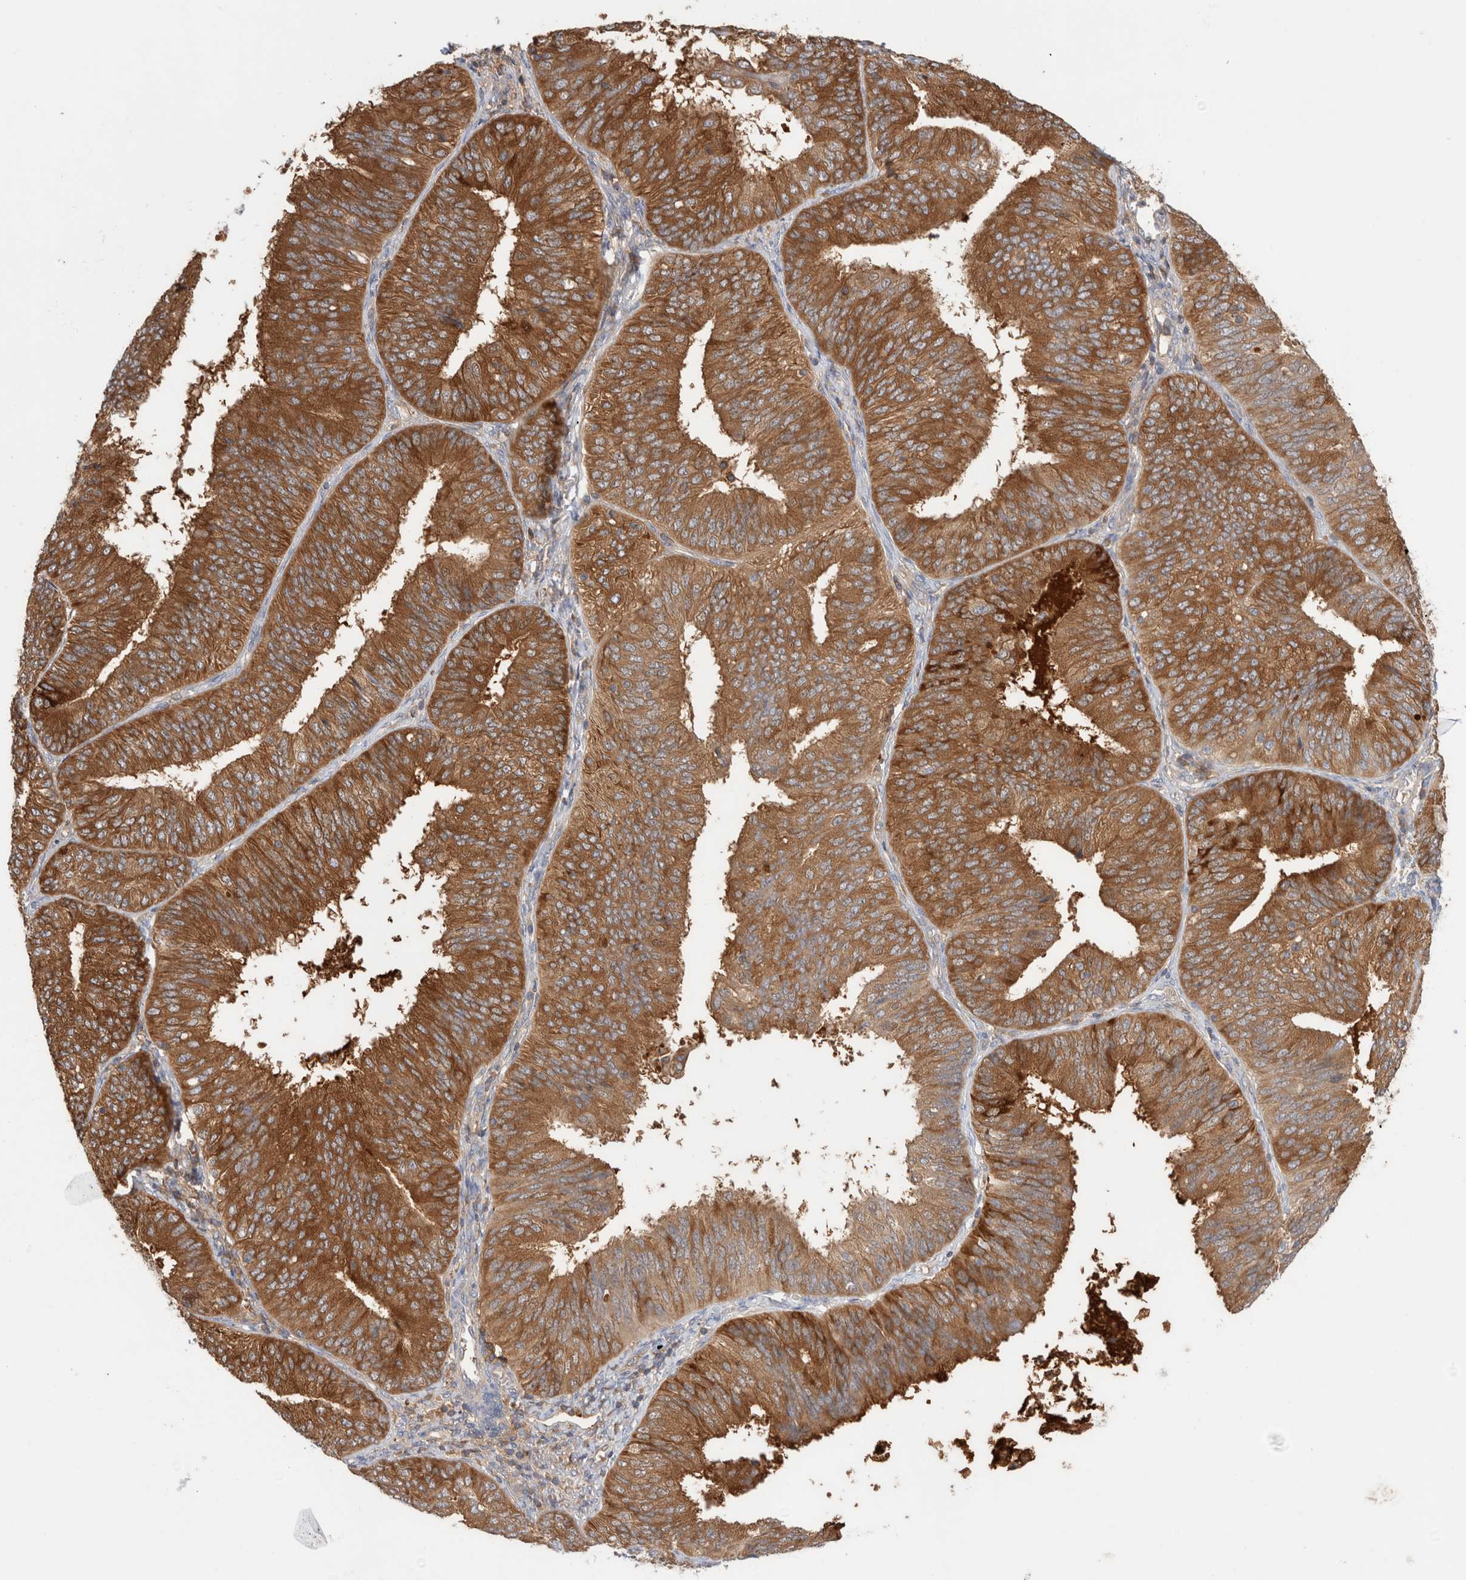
{"staining": {"intensity": "strong", "quantity": ">75%", "location": "cytoplasmic/membranous"}, "tissue": "endometrial cancer", "cell_type": "Tumor cells", "image_type": "cancer", "snomed": [{"axis": "morphology", "description": "Adenocarcinoma, NOS"}, {"axis": "topography", "description": "Endometrium"}], "caption": "Immunohistochemical staining of endometrial cancer displays strong cytoplasmic/membranous protein positivity in approximately >75% of tumor cells.", "gene": "KLHL14", "patient": {"sex": "female", "age": 58}}